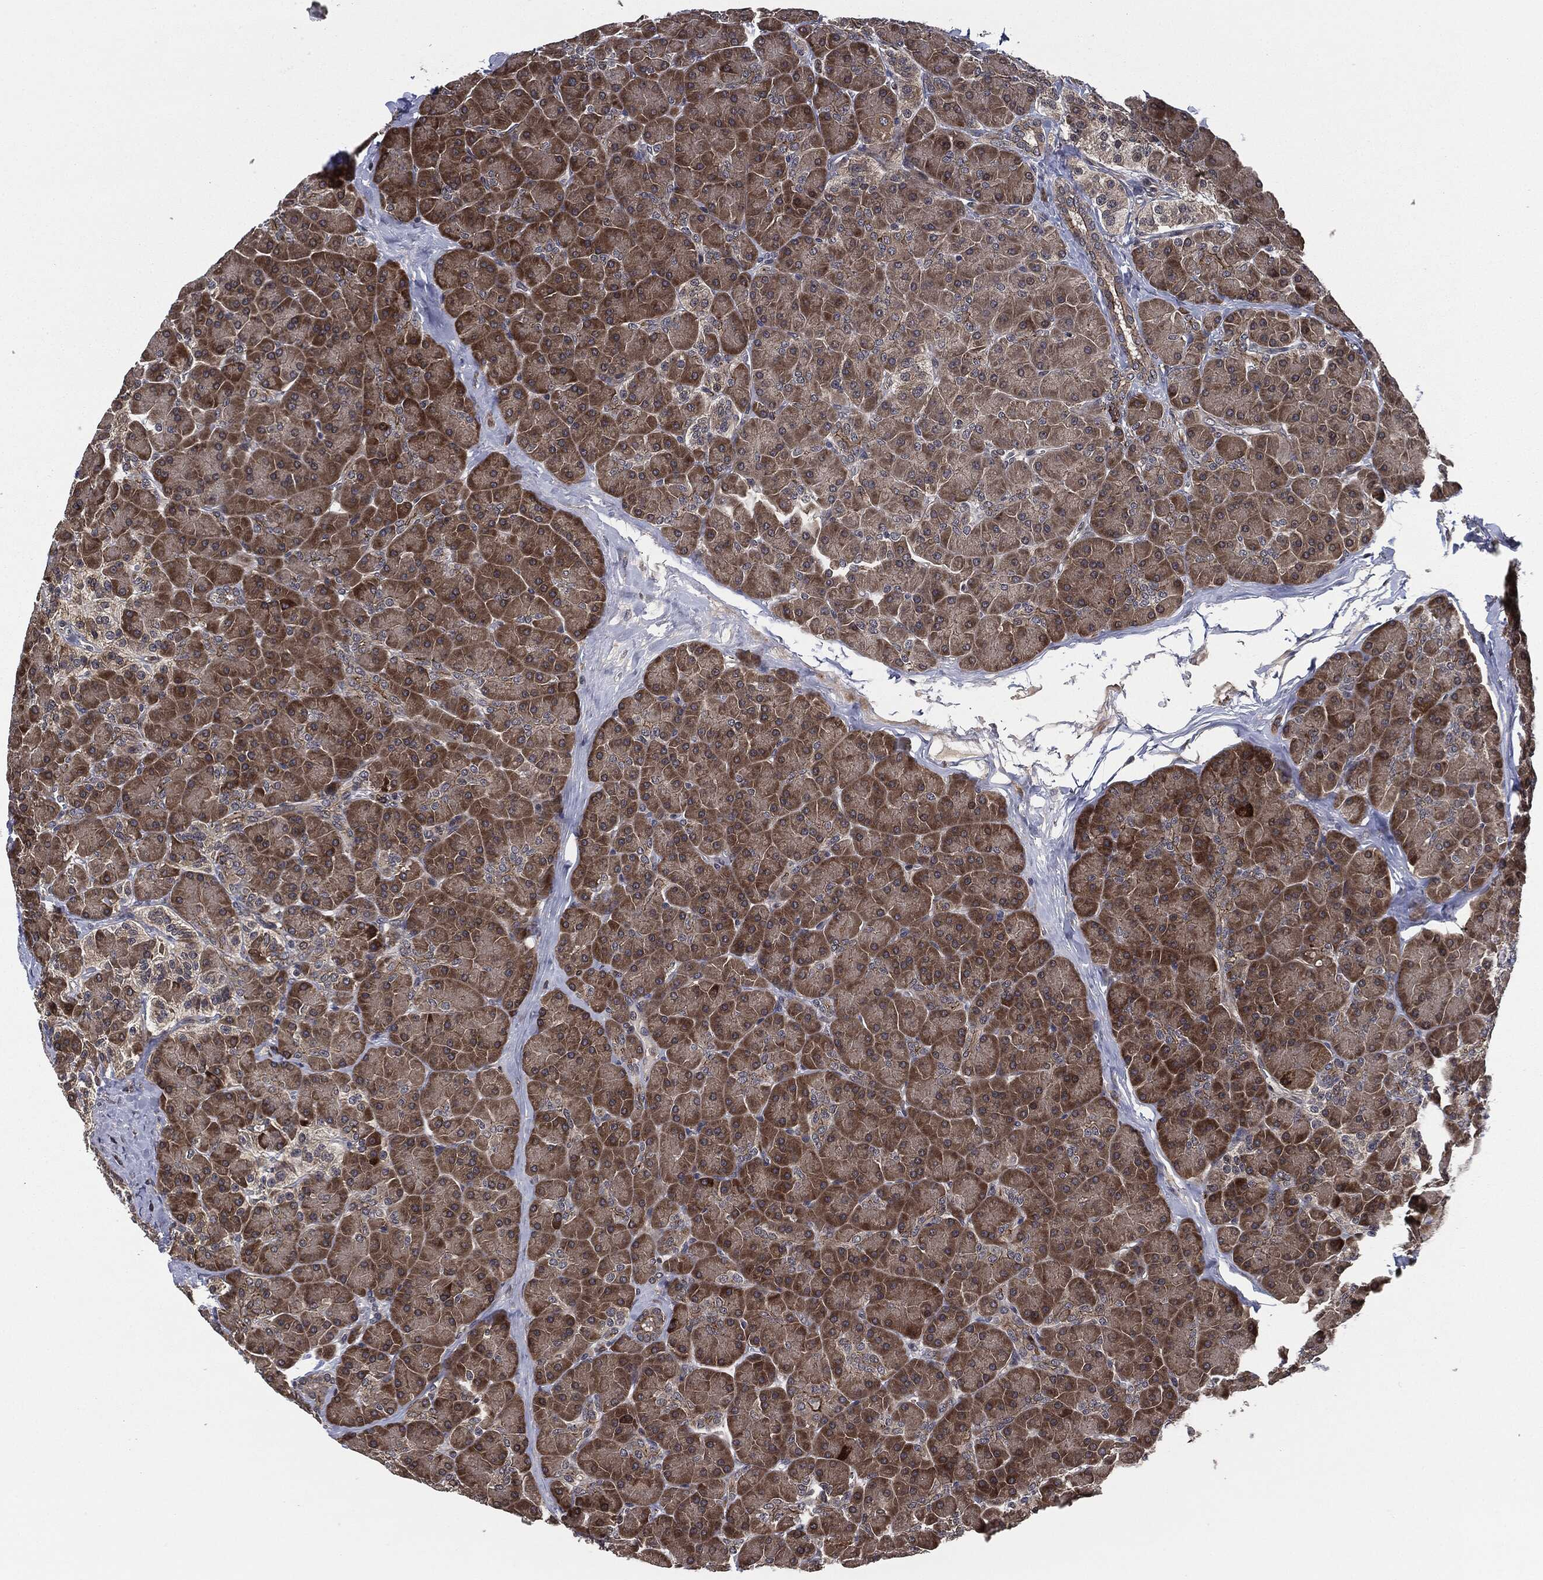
{"staining": {"intensity": "moderate", "quantity": "25%-75%", "location": "cytoplasmic/membranous"}, "tissue": "pancreas", "cell_type": "Exocrine glandular cells", "image_type": "normal", "snomed": [{"axis": "morphology", "description": "Normal tissue, NOS"}, {"axis": "topography", "description": "Pancreas"}], "caption": "About 25%-75% of exocrine glandular cells in unremarkable pancreas demonstrate moderate cytoplasmic/membranous protein staining as visualized by brown immunohistochemical staining.", "gene": "UBR1", "patient": {"sex": "female", "age": 44}}